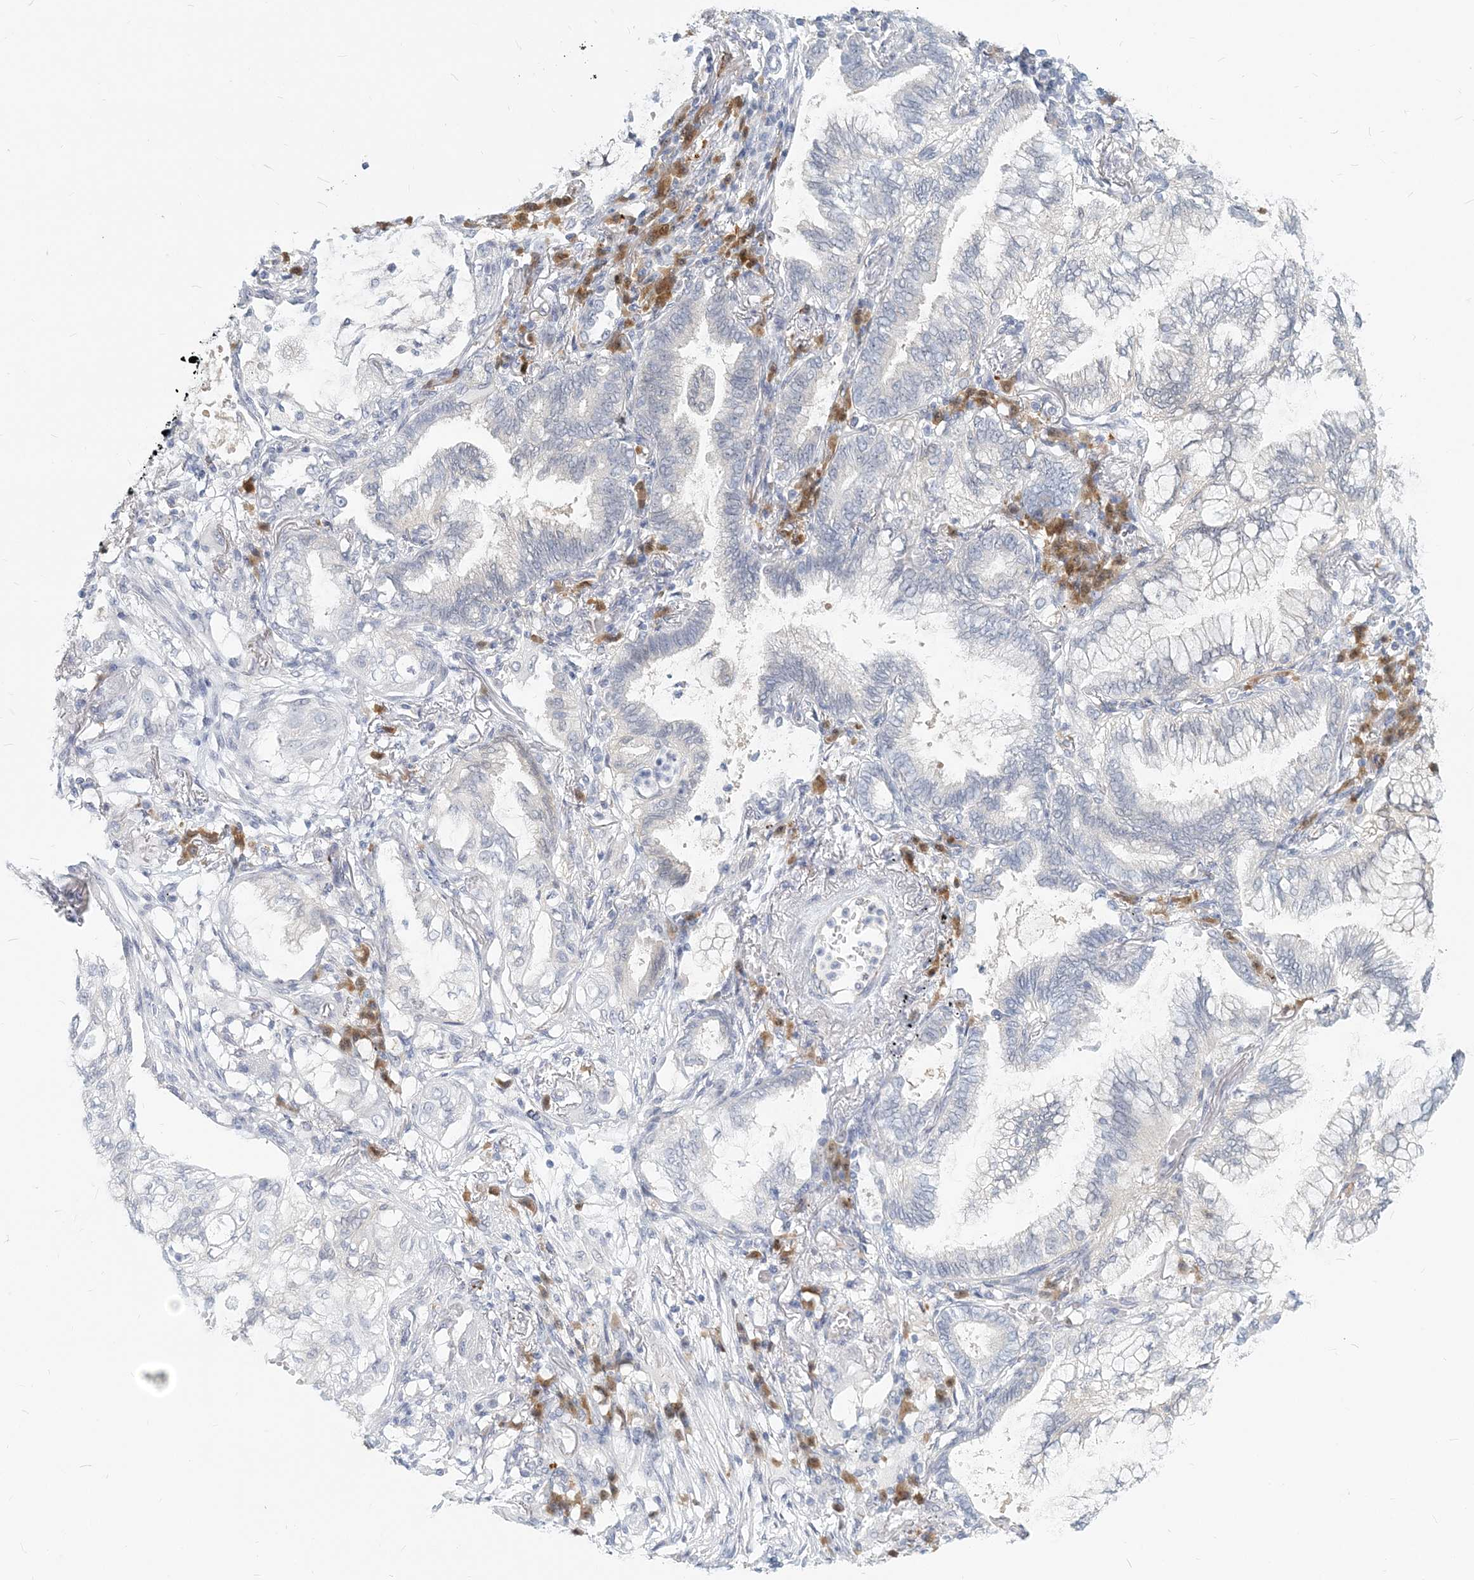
{"staining": {"intensity": "negative", "quantity": "none", "location": "none"}, "tissue": "lung cancer", "cell_type": "Tumor cells", "image_type": "cancer", "snomed": [{"axis": "morphology", "description": "Adenocarcinoma, NOS"}, {"axis": "topography", "description": "Lung"}], "caption": "Micrograph shows no significant protein positivity in tumor cells of lung adenocarcinoma.", "gene": "GMPPA", "patient": {"sex": "female", "age": 70}}